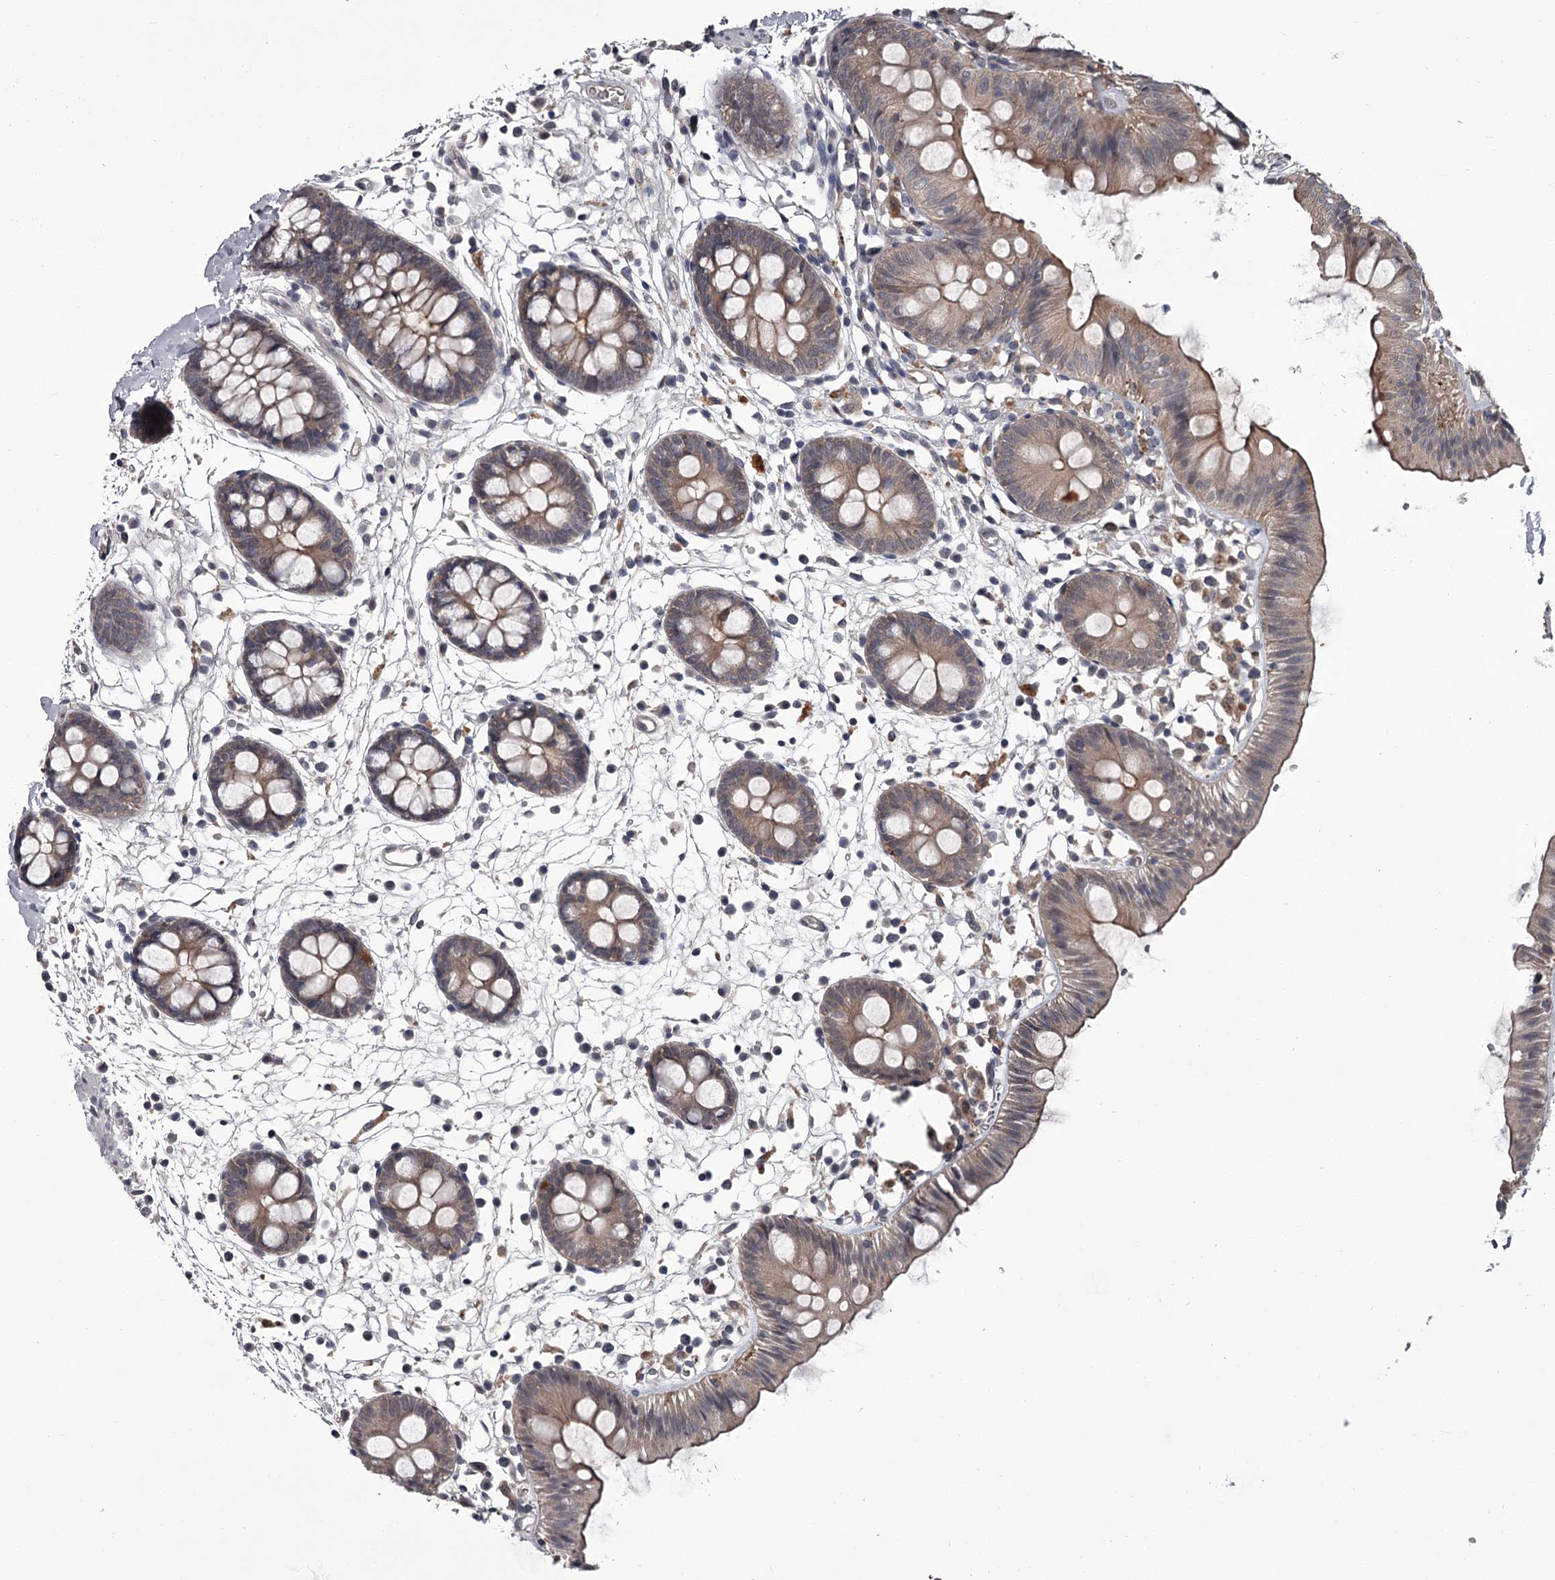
{"staining": {"intensity": "weak", "quantity": ">75%", "location": "cytoplasmic/membranous"}, "tissue": "colon", "cell_type": "Endothelial cells", "image_type": "normal", "snomed": [{"axis": "morphology", "description": "Normal tissue, NOS"}, {"axis": "topography", "description": "Colon"}], "caption": "Immunohistochemical staining of unremarkable human colon reveals >75% levels of weak cytoplasmic/membranous protein staining in approximately >75% of endothelial cells. (Brightfield microscopy of DAB IHC at high magnification).", "gene": "DAO", "patient": {"sex": "male", "age": 56}}